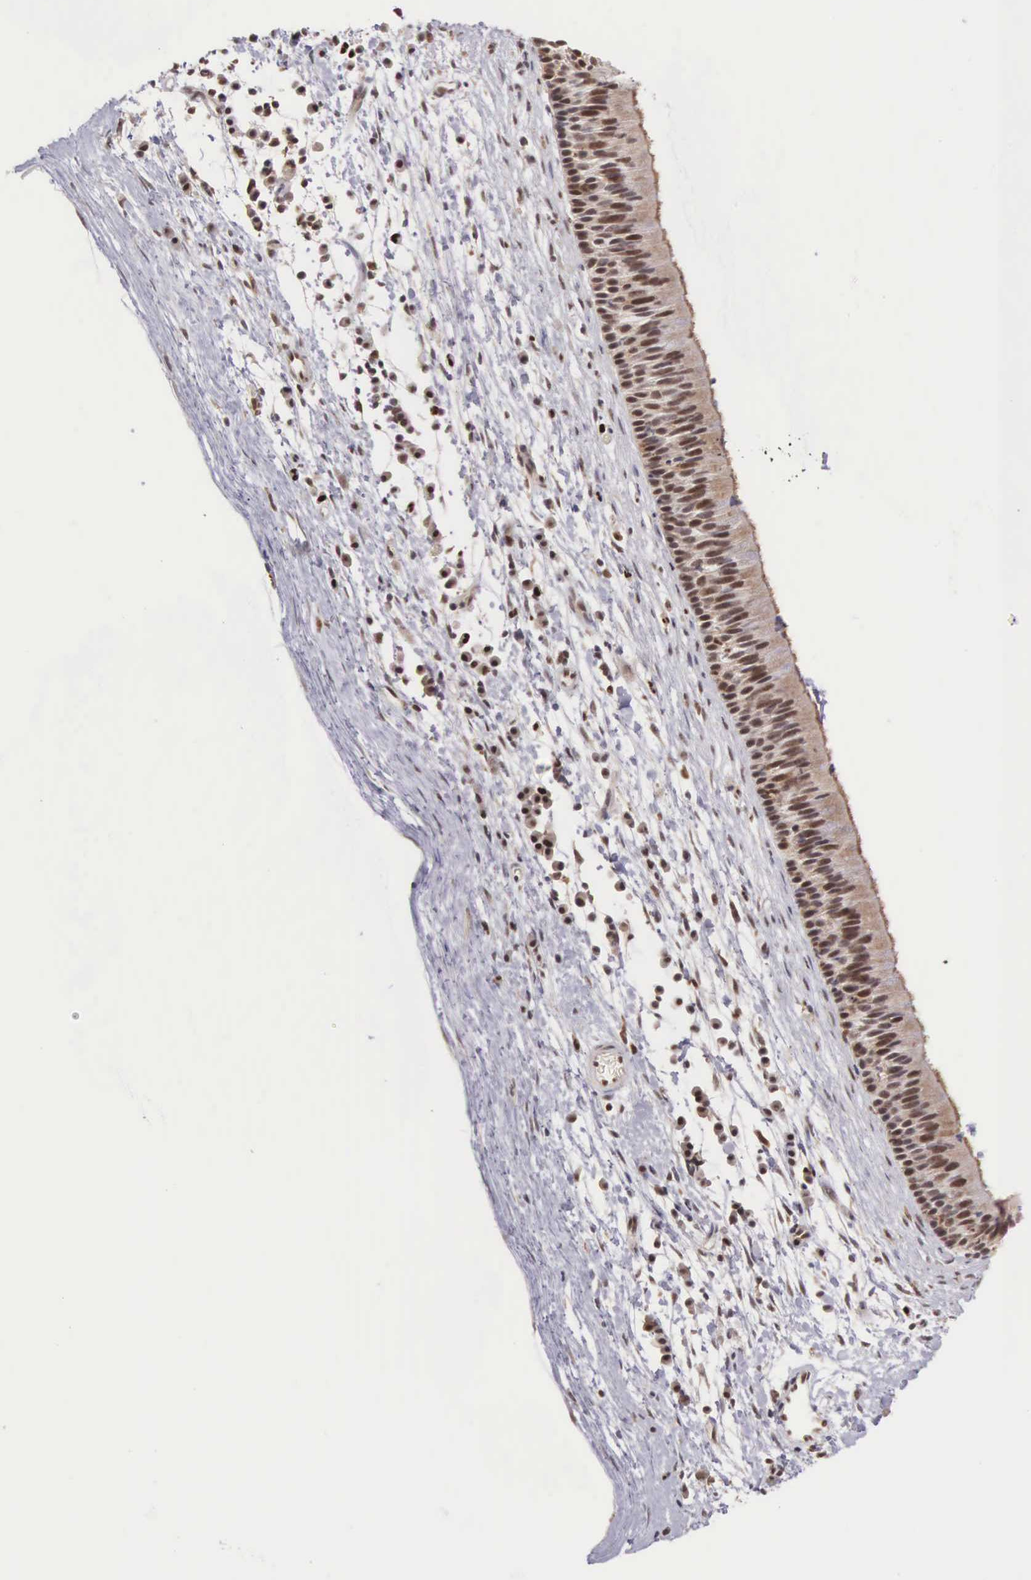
{"staining": {"intensity": "strong", "quantity": ">75%", "location": "cytoplasmic/membranous,nuclear"}, "tissue": "nasopharynx", "cell_type": "Respiratory epithelial cells", "image_type": "normal", "snomed": [{"axis": "morphology", "description": "Normal tissue, NOS"}, {"axis": "topography", "description": "Nasopharynx"}], "caption": "High-magnification brightfield microscopy of unremarkable nasopharynx stained with DAB (3,3'-diaminobenzidine) (brown) and counterstained with hematoxylin (blue). respiratory epithelial cells exhibit strong cytoplasmic/membranous,nuclear staining is present in approximately>75% of cells.", "gene": "GRK3", "patient": {"sex": "male", "age": 13}}